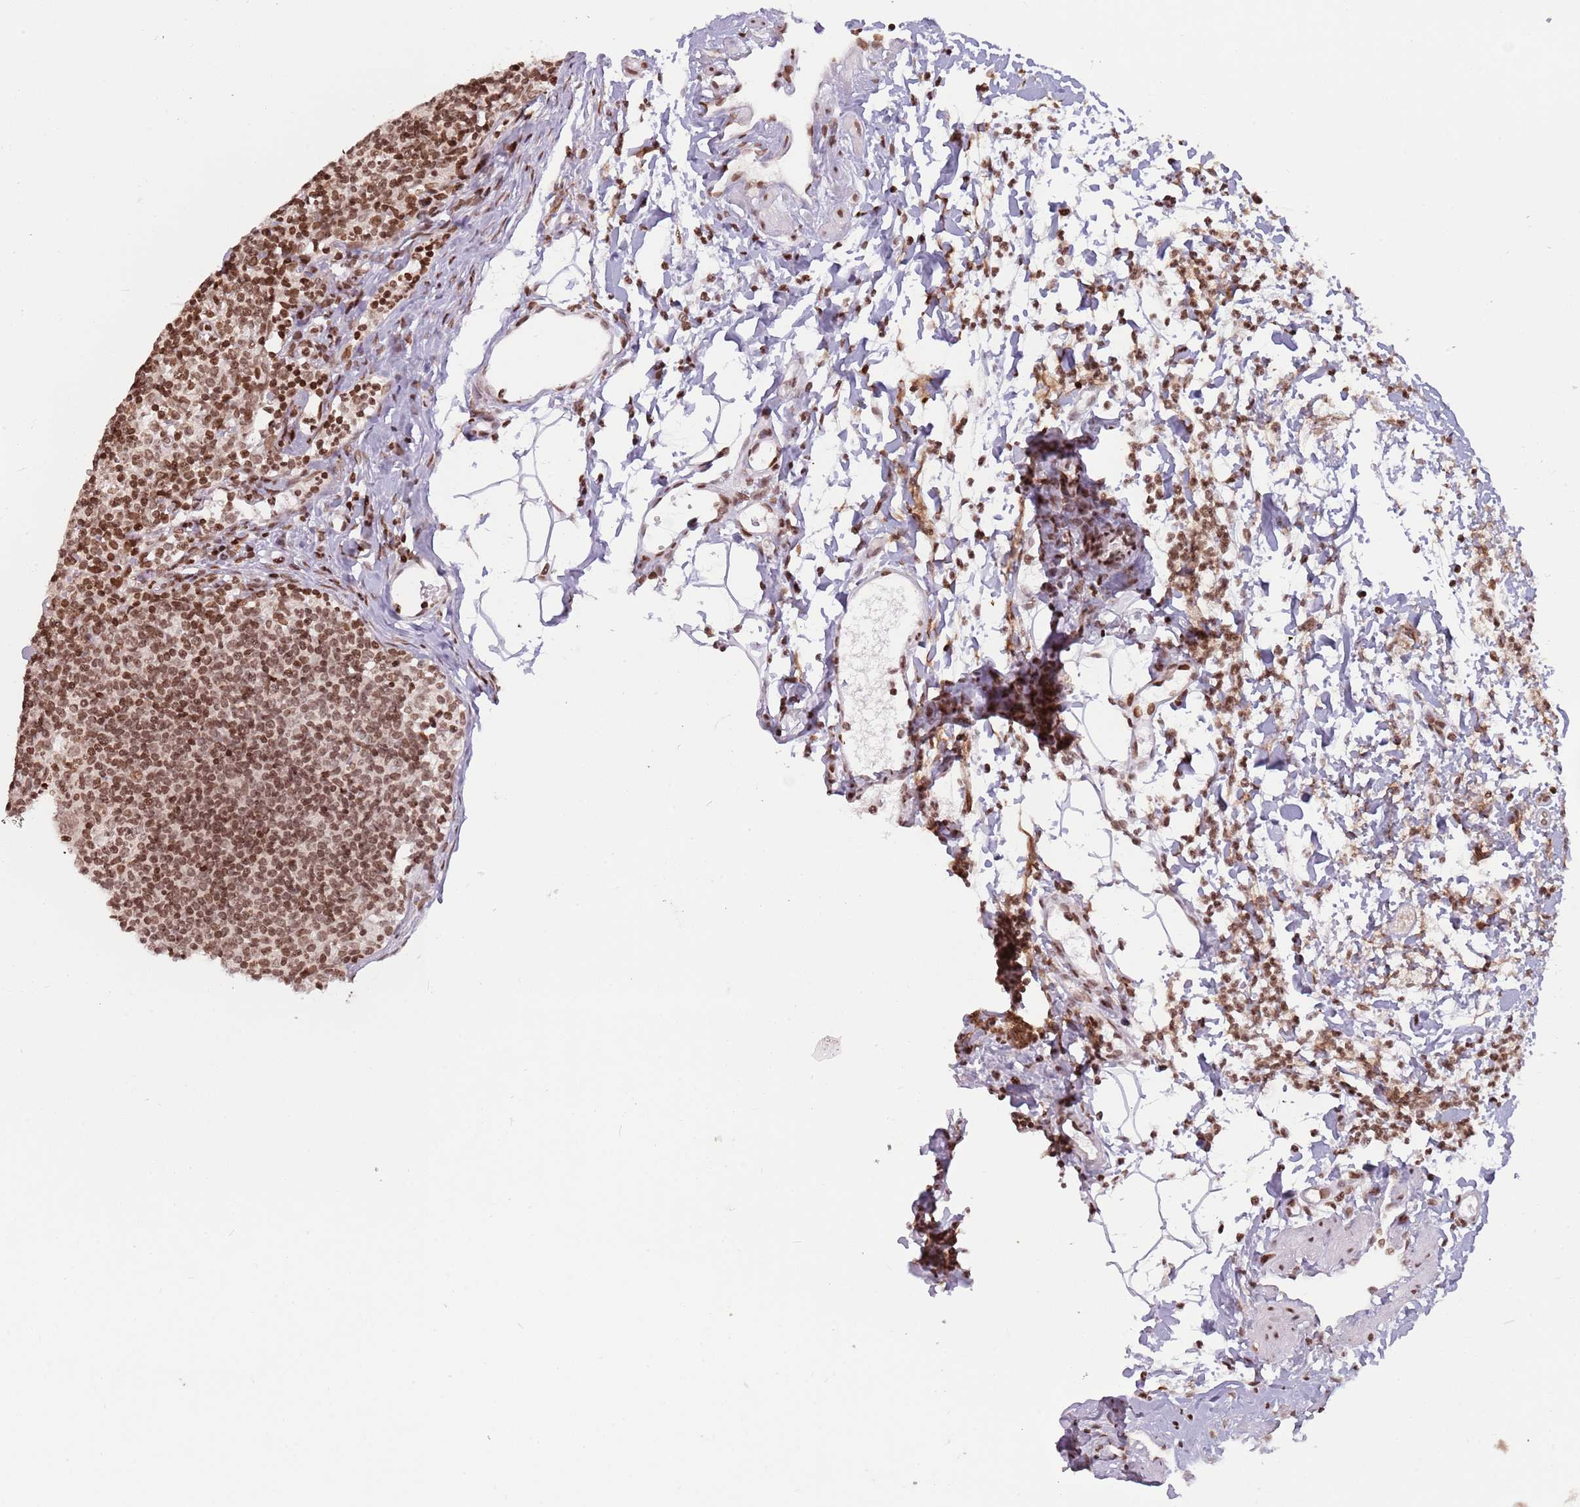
{"staining": {"intensity": "moderate", "quantity": ">75%", "location": "nuclear"}, "tissue": "lymph node", "cell_type": "Non-germinal center cells", "image_type": "normal", "snomed": [{"axis": "morphology", "description": "Normal tissue, NOS"}, {"axis": "topography", "description": "Lymph node"}], "caption": "Immunohistochemistry image of unremarkable lymph node: lymph node stained using immunohistochemistry (IHC) reveals medium levels of moderate protein expression localized specifically in the nuclear of non-germinal center cells, appearing as a nuclear brown color.", "gene": "SH3RF3", "patient": {"sex": "female", "age": 37}}